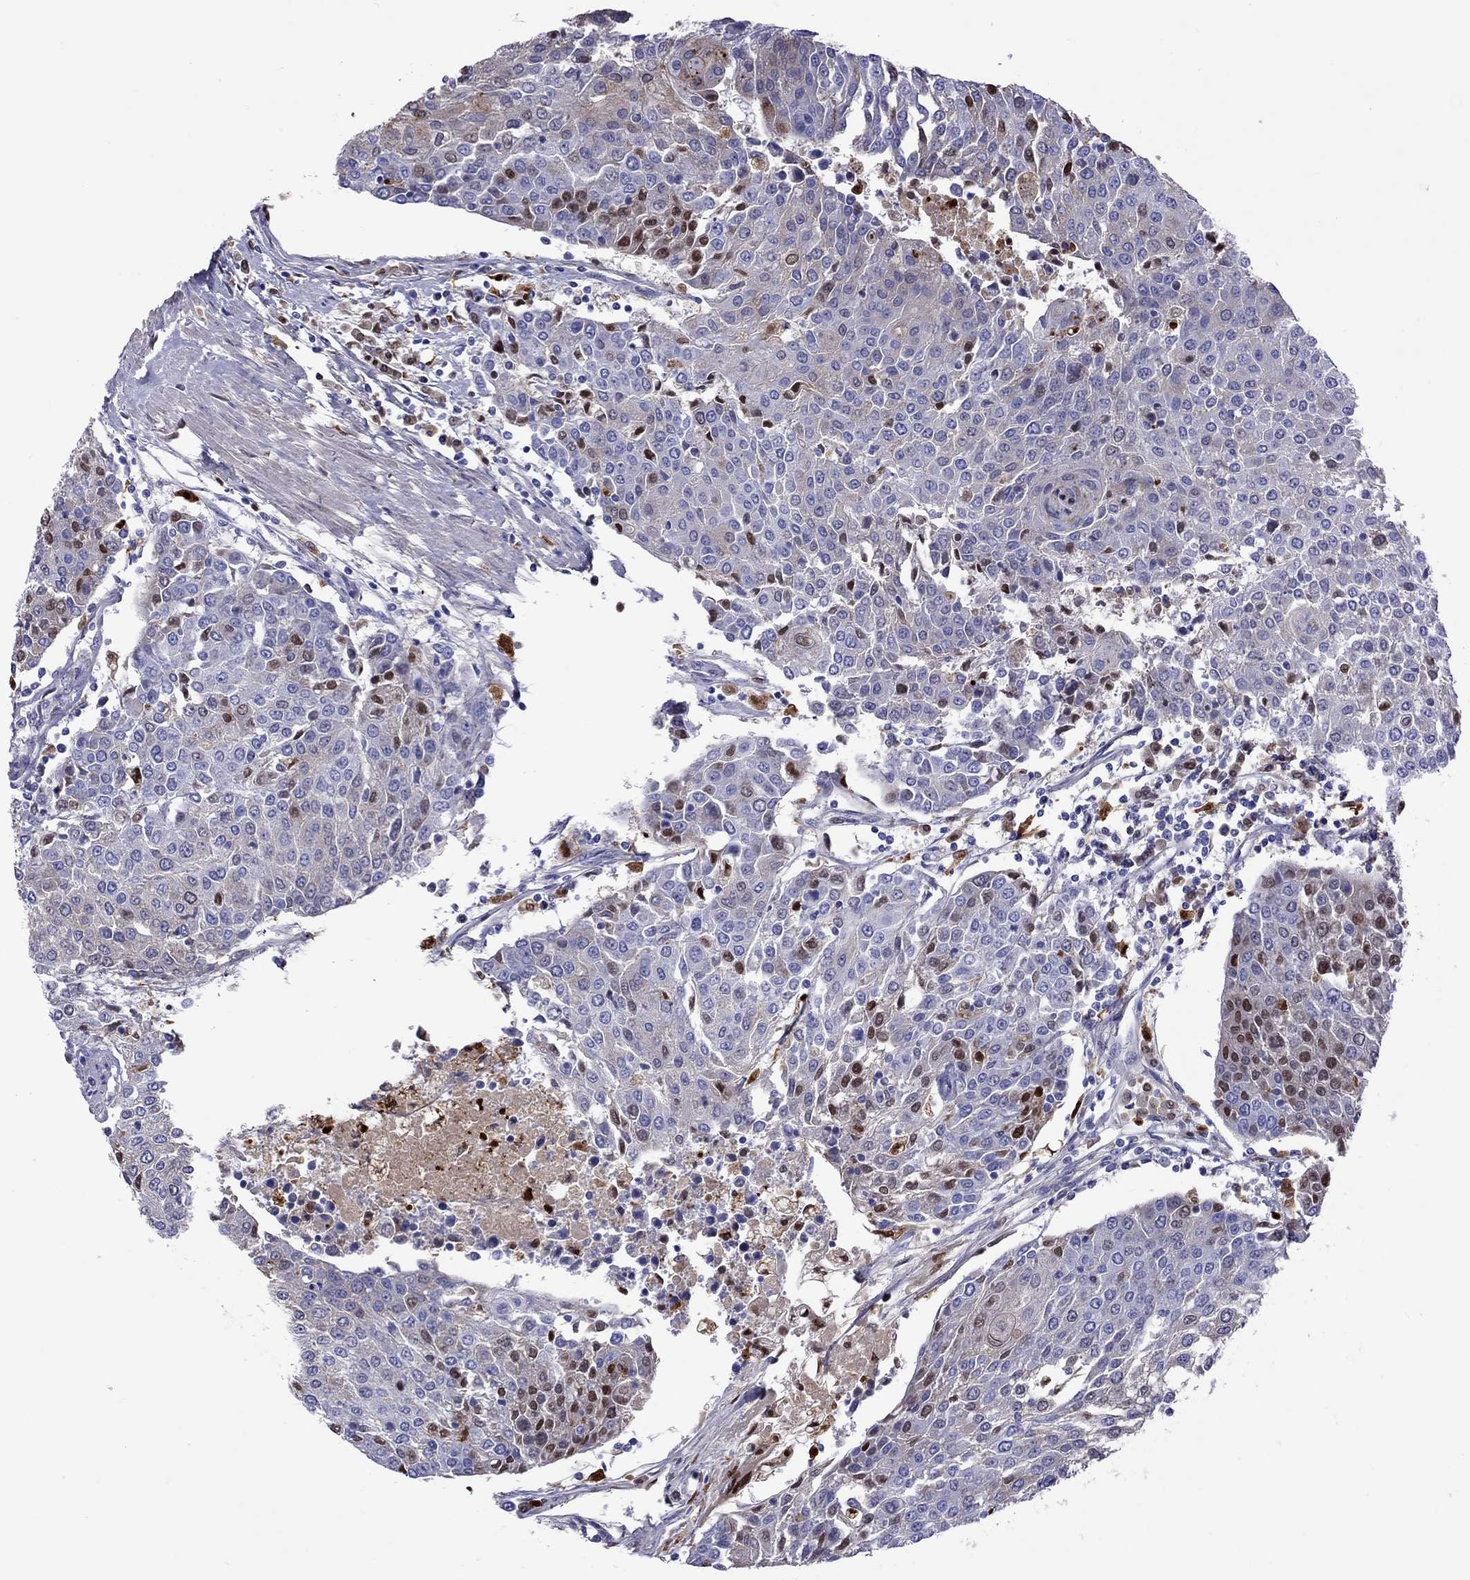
{"staining": {"intensity": "moderate", "quantity": "<25%", "location": "nuclear"}, "tissue": "urothelial cancer", "cell_type": "Tumor cells", "image_type": "cancer", "snomed": [{"axis": "morphology", "description": "Urothelial carcinoma, High grade"}, {"axis": "topography", "description": "Urinary bladder"}], "caption": "There is low levels of moderate nuclear positivity in tumor cells of urothelial cancer, as demonstrated by immunohistochemical staining (brown color).", "gene": "SERPINA3", "patient": {"sex": "female", "age": 85}}